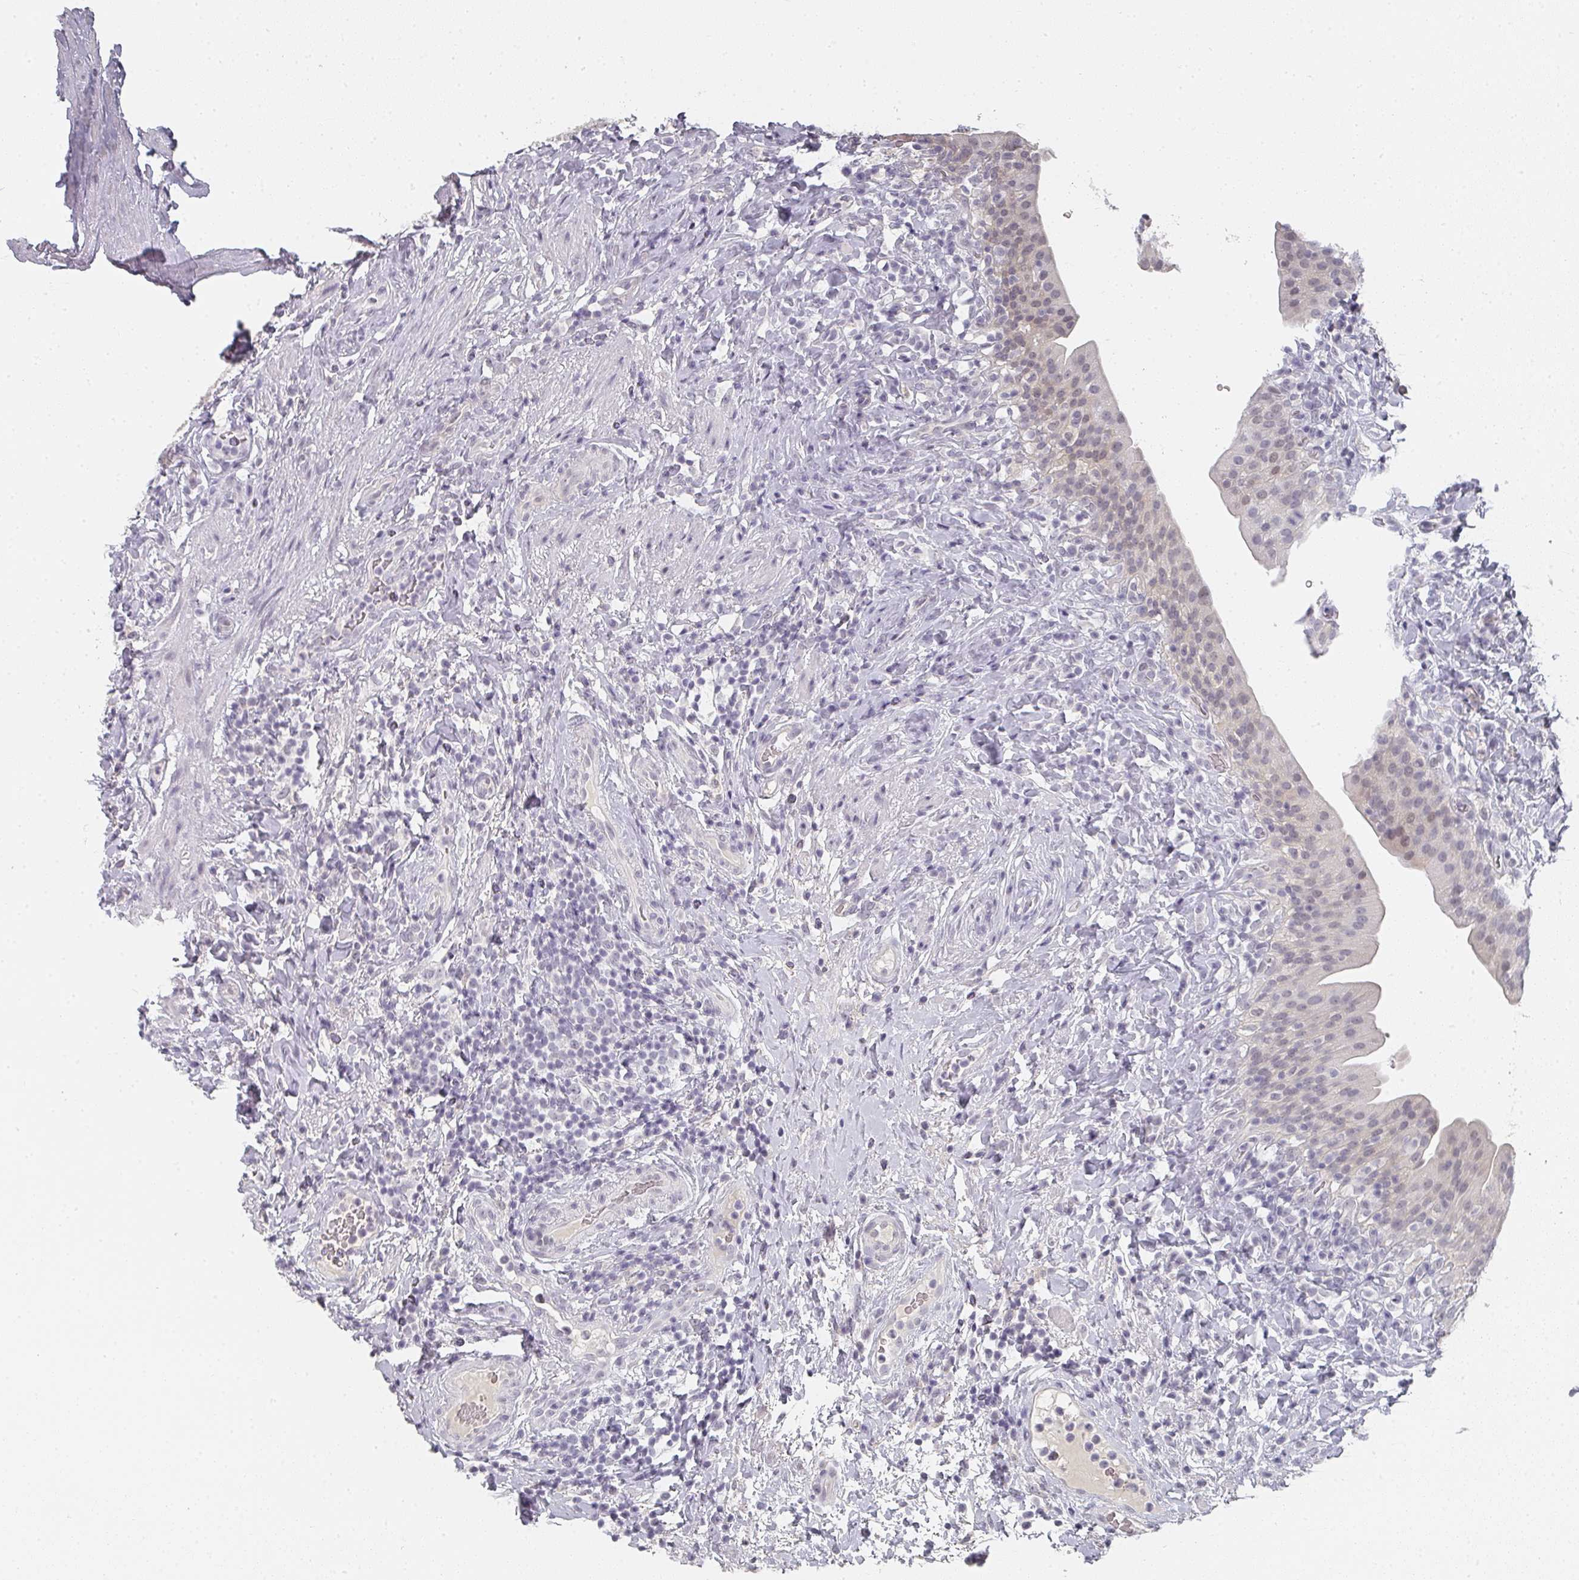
{"staining": {"intensity": "weak", "quantity": "25%-75%", "location": "cytoplasmic/membranous,nuclear"}, "tissue": "urinary bladder", "cell_type": "Urothelial cells", "image_type": "normal", "snomed": [{"axis": "morphology", "description": "Normal tissue, NOS"}, {"axis": "morphology", "description": "Inflammation, NOS"}, {"axis": "topography", "description": "Urinary bladder"}], "caption": "High-magnification brightfield microscopy of unremarkable urinary bladder stained with DAB (brown) and counterstained with hematoxylin (blue). urothelial cells exhibit weak cytoplasmic/membranous,nuclear staining is identified in about25%-75% of cells.", "gene": "SHISA2", "patient": {"sex": "male", "age": 64}}